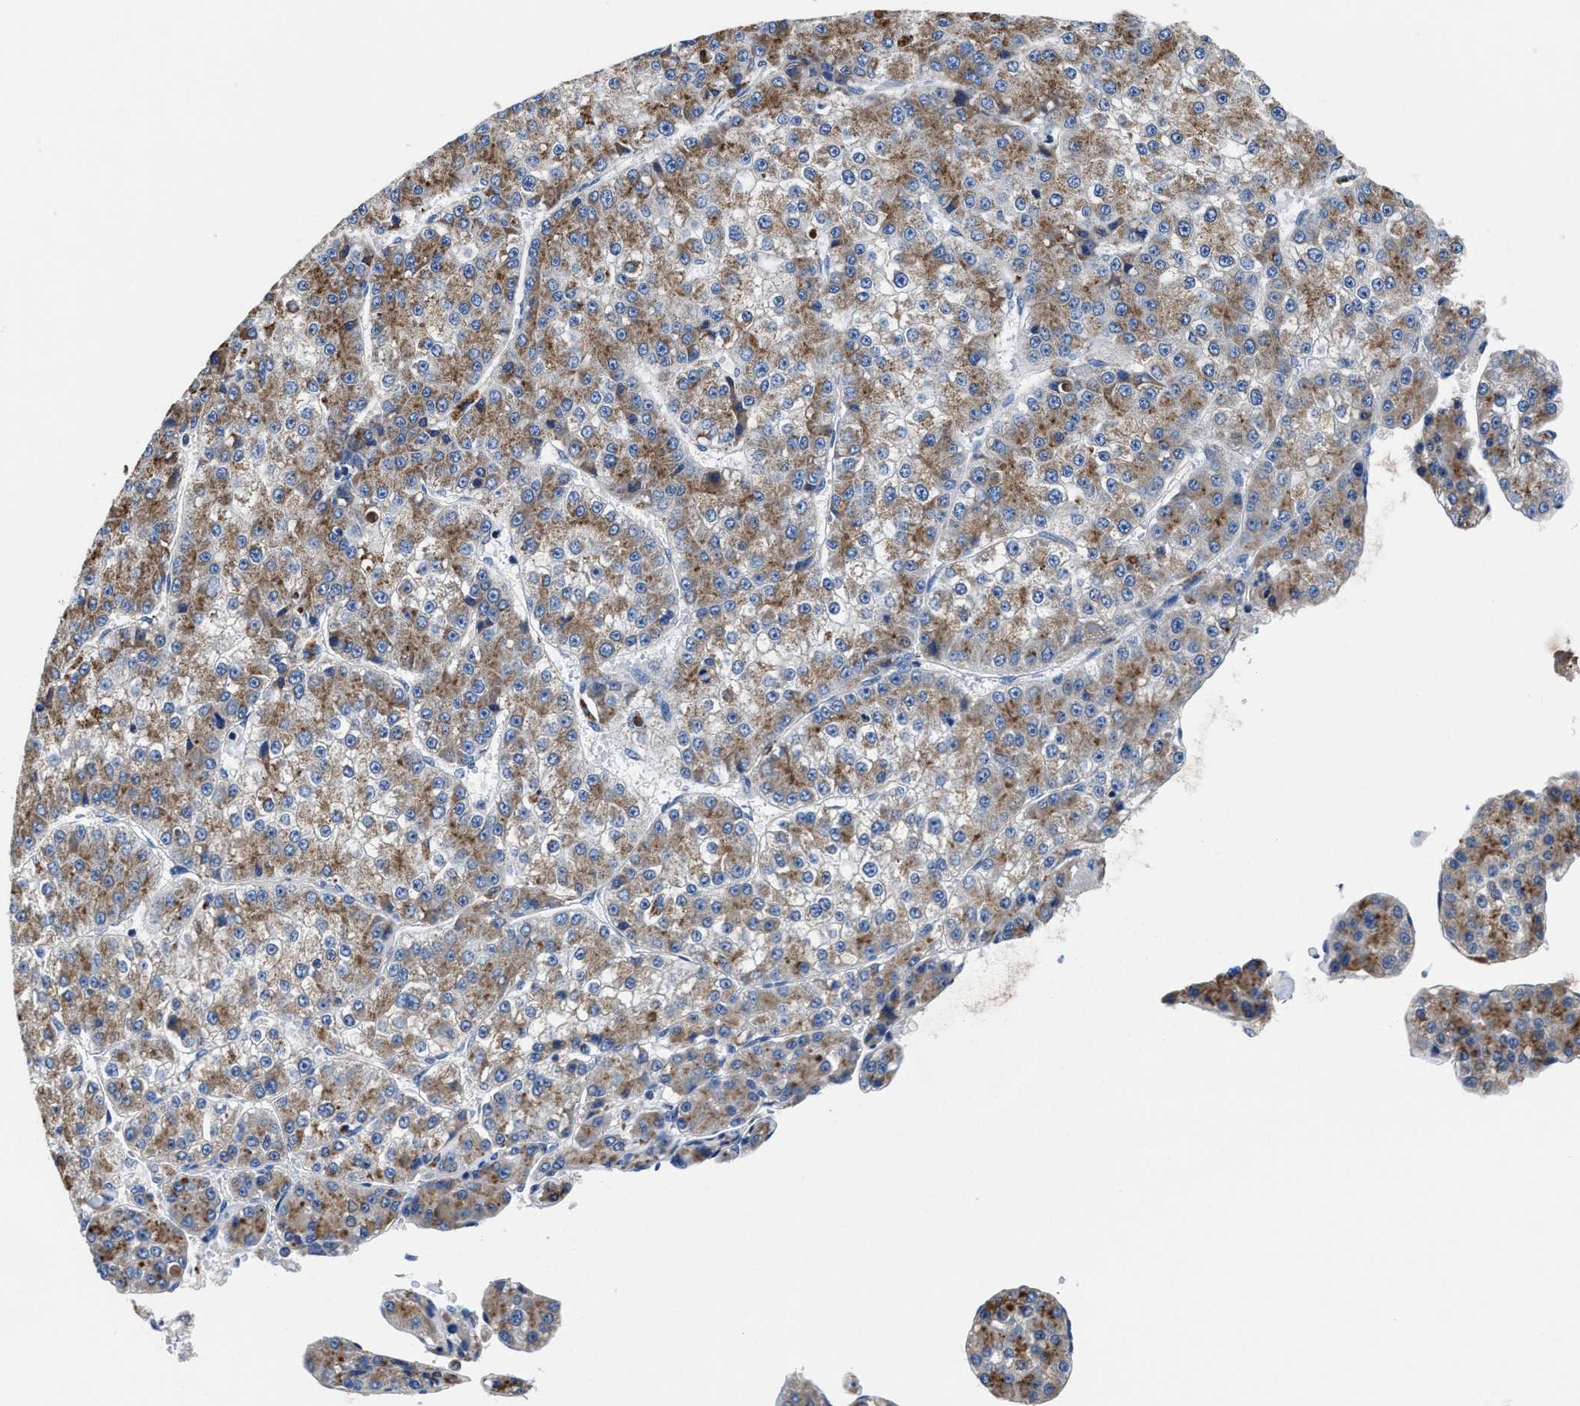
{"staining": {"intensity": "moderate", "quantity": ">75%", "location": "cytoplasmic/membranous"}, "tissue": "liver cancer", "cell_type": "Tumor cells", "image_type": "cancer", "snomed": [{"axis": "morphology", "description": "Carcinoma, Hepatocellular, NOS"}, {"axis": "topography", "description": "Liver"}], "caption": "Tumor cells reveal medium levels of moderate cytoplasmic/membranous positivity in about >75% of cells in liver hepatocellular carcinoma.", "gene": "TMEM30A", "patient": {"sex": "female", "age": 73}}